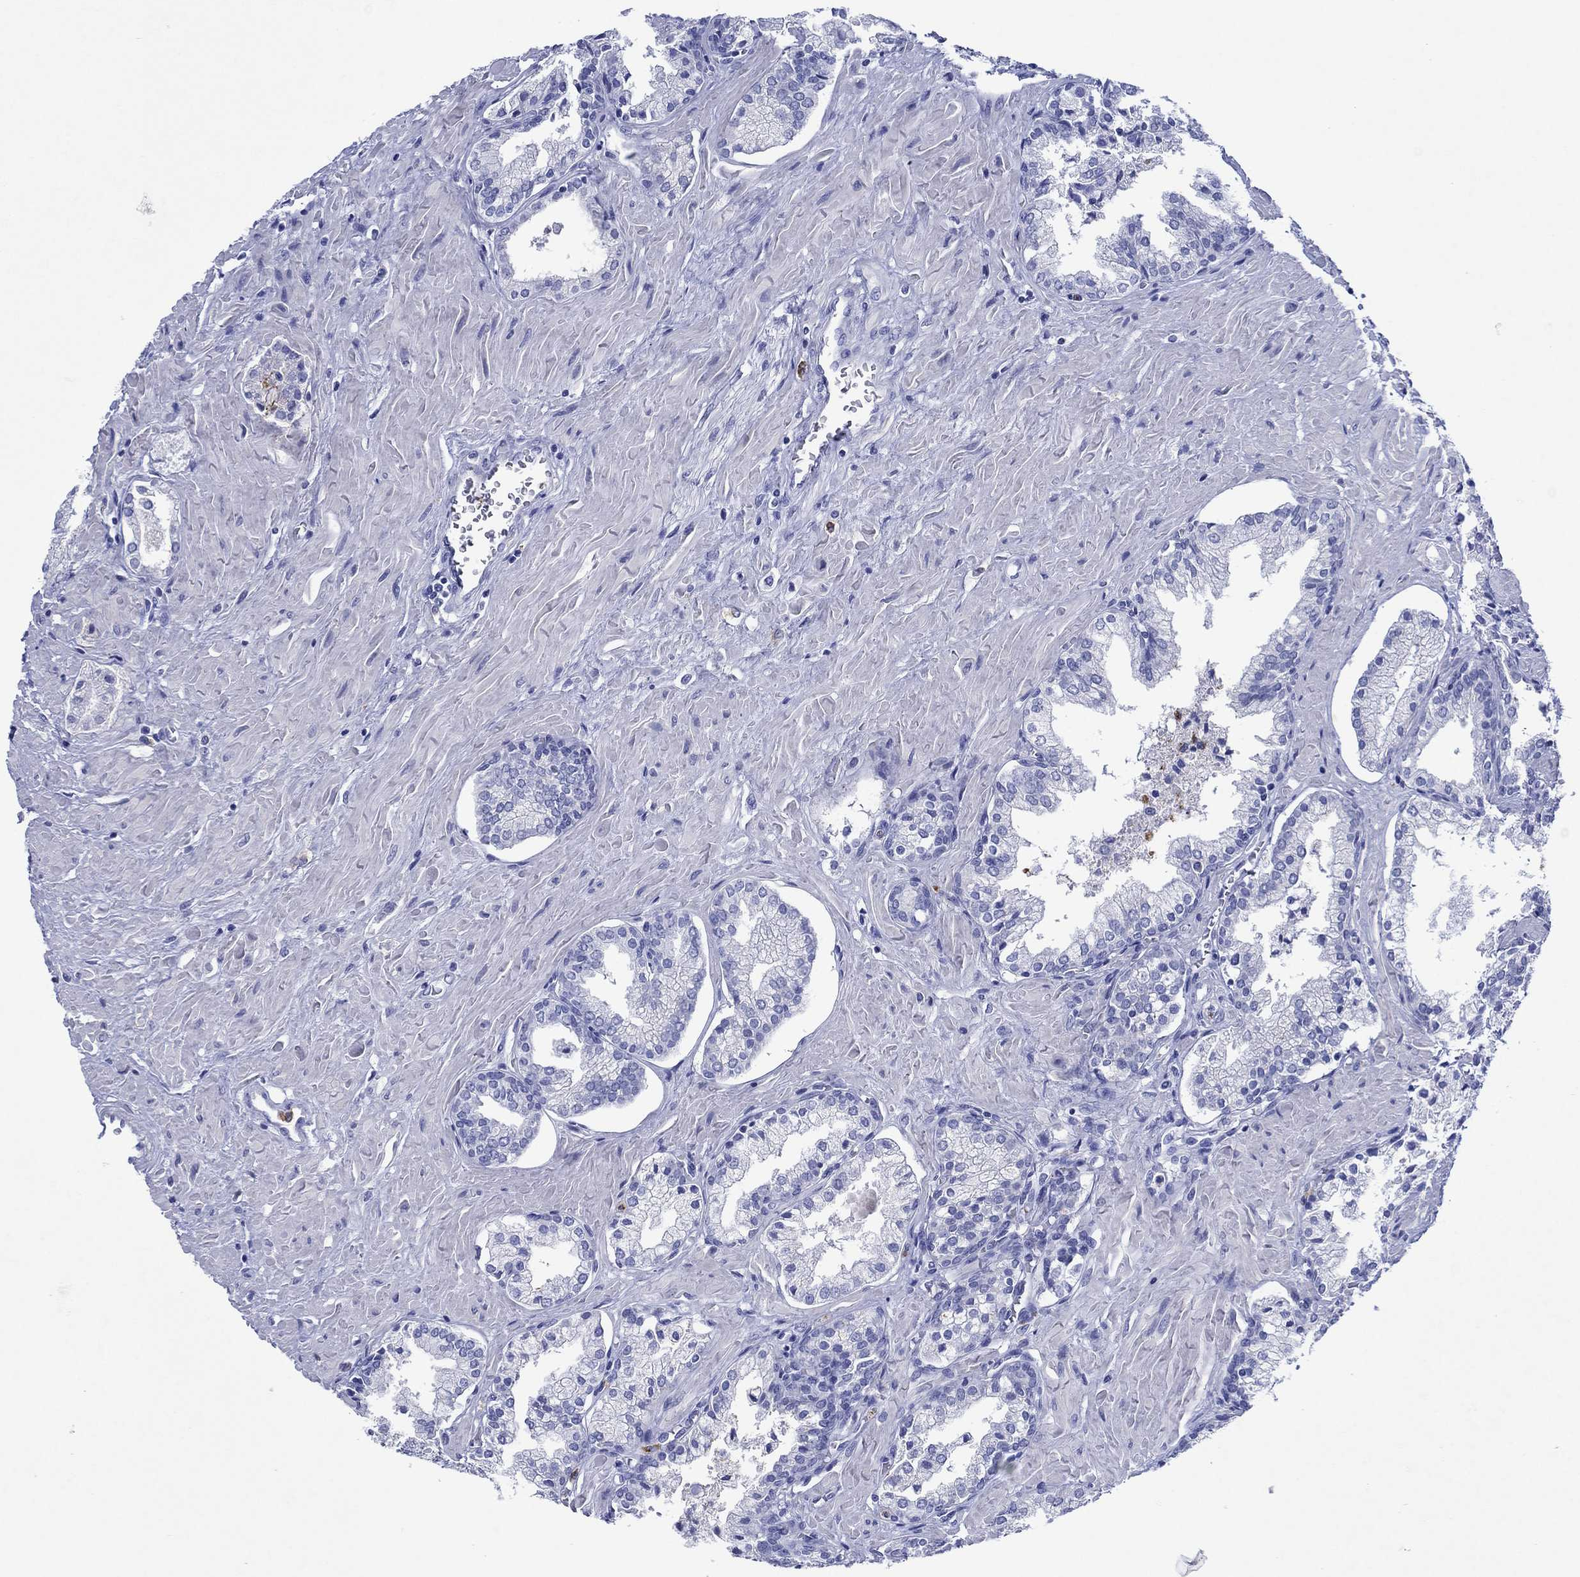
{"staining": {"intensity": "negative", "quantity": "none", "location": "none"}, "tissue": "prostate cancer", "cell_type": "Tumor cells", "image_type": "cancer", "snomed": [{"axis": "morphology", "description": "Adenocarcinoma, NOS"}, {"axis": "topography", "description": "Prostate and seminal vesicle, NOS"}, {"axis": "topography", "description": "Prostate"}], "caption": "IHC photomicrograph of human prostate adenocarcinoma stained for a protein (brown), which reveals no positivity in tumor cells.", "gene": "EPX", "patient": {"sex": "male", "age": 44}}